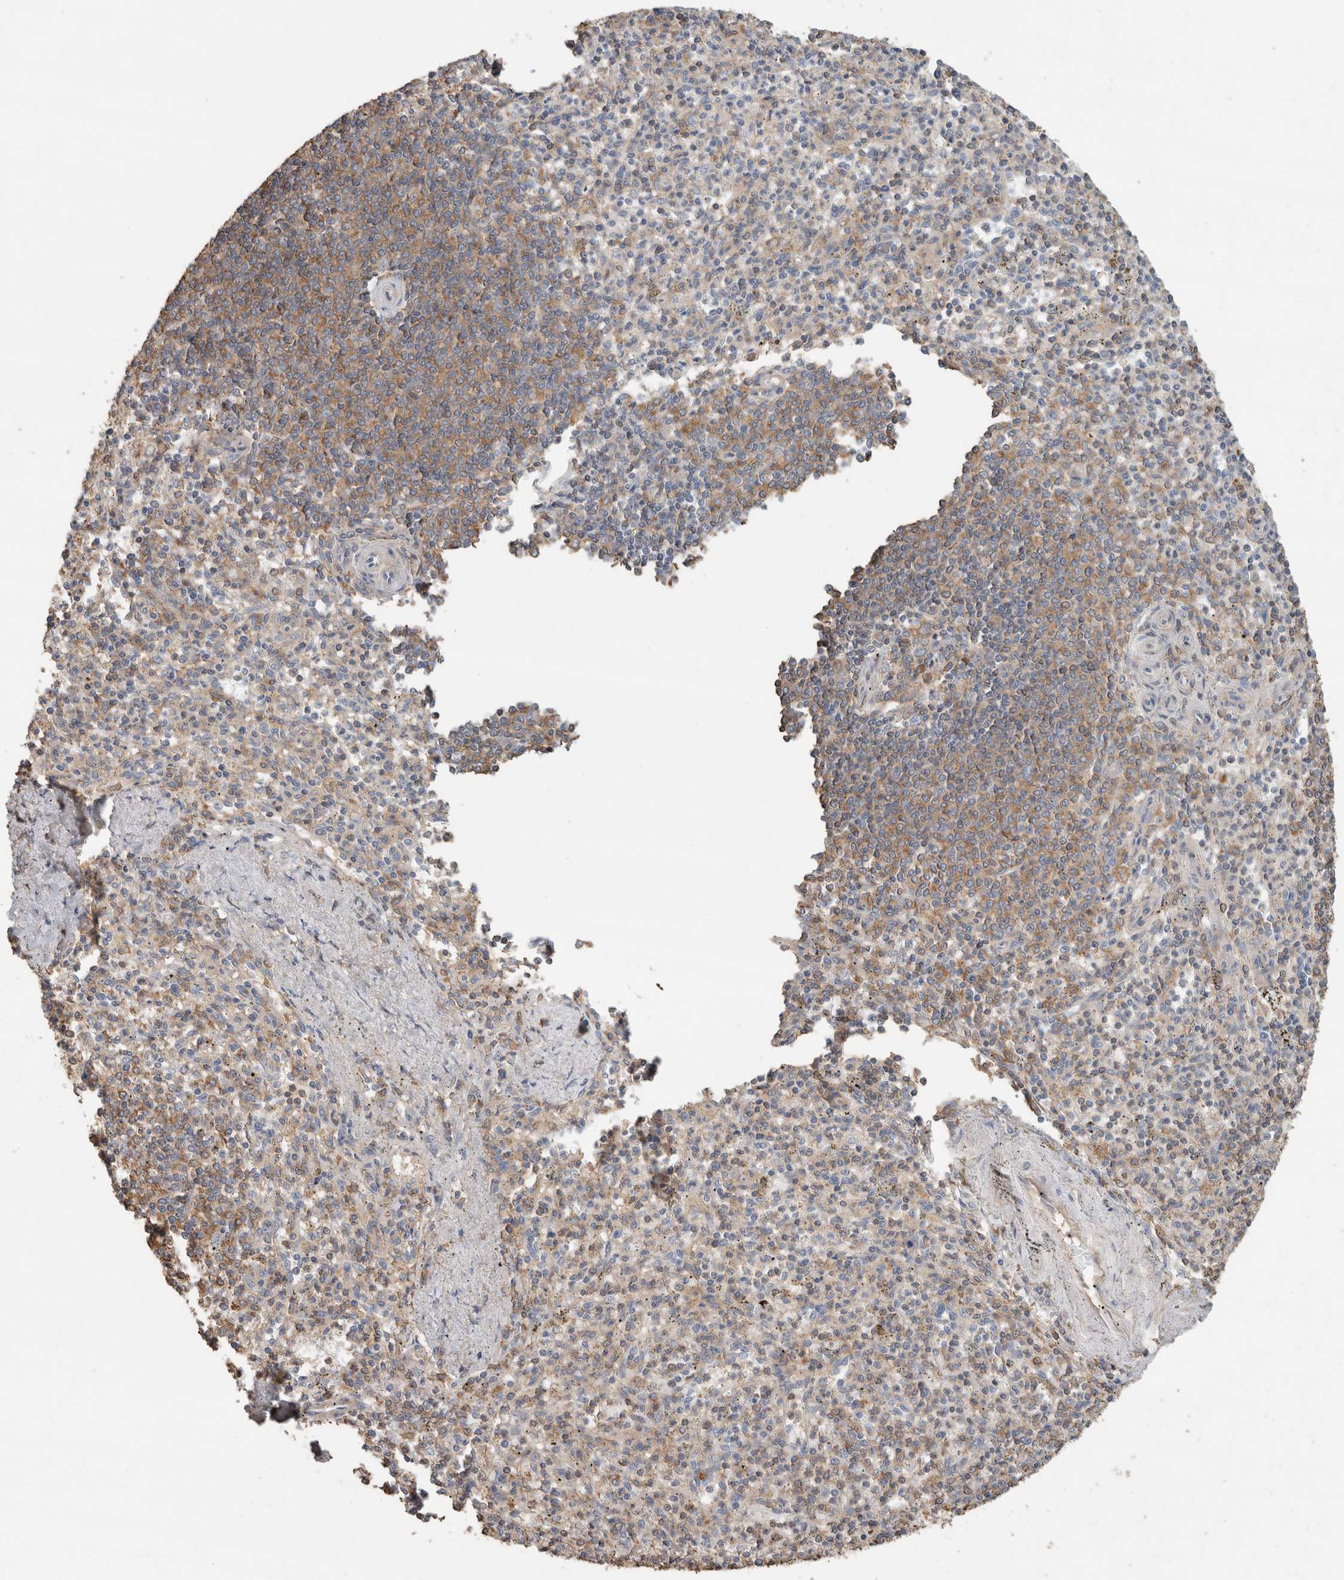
{"staining": {"intensity": "negative", "quantity": "none", "location": "none"}, "tissue": "spleen", "cell_type": "Cells in red pulp", "image_type": "normal", "snomed": [{"axis": "morphology", "description": "Normal tissue, NOS"}, {"axis": "topography", "description": "Spleen"}], "caption": "Spleen was stained to show a protein in brown. There is no significant positivity in cells in red pulp. (DAB (3,3'-diaminobenzidine) immunohistochemistry (IHC), high magnification).", "gene": "EIF4G3", "patient": {"sex": "male", "age": 72}}